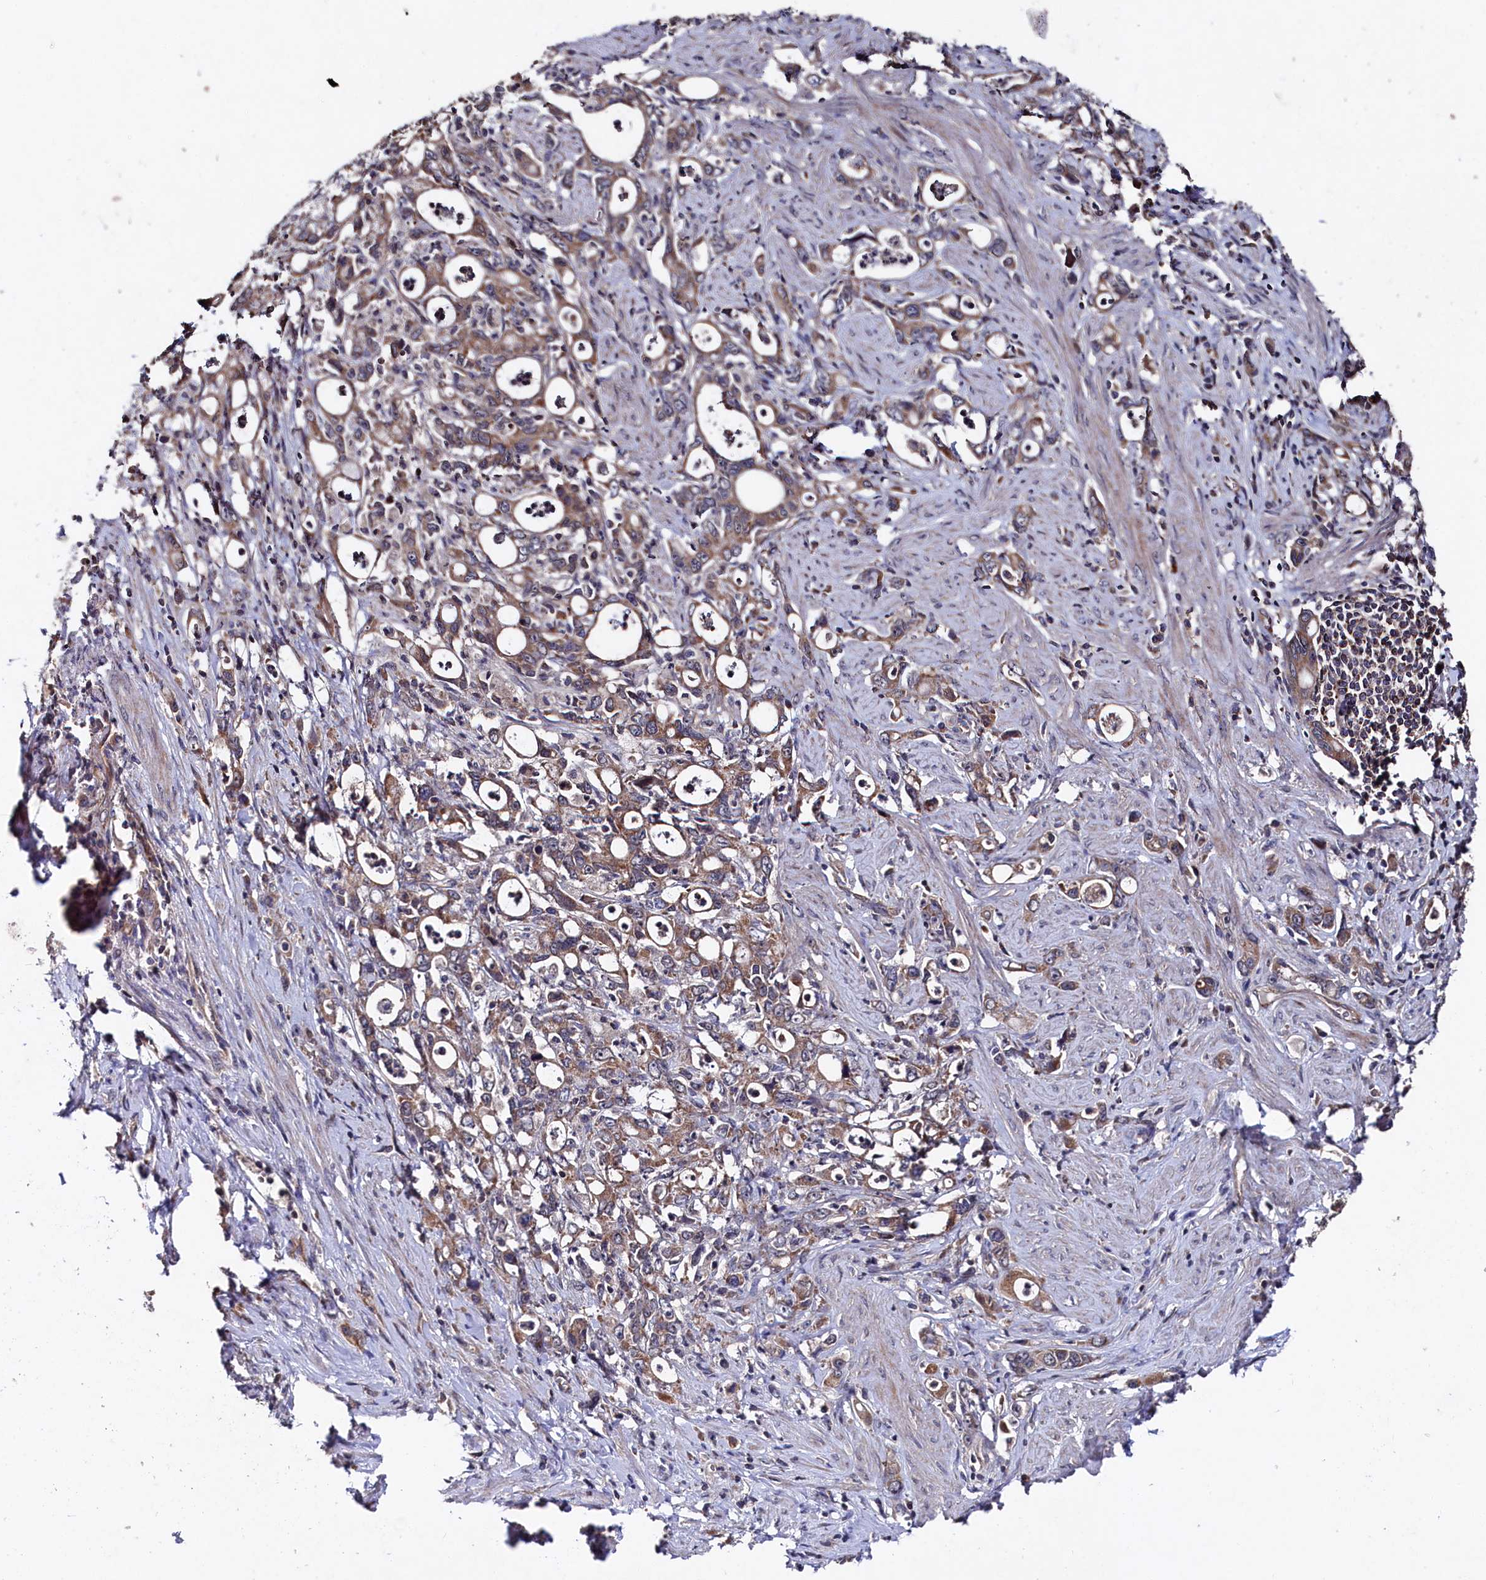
{"staining": {"intensity": "moderate", "quantity": ">75%", "location": "cytoplasmic/membranous"}, "tissue": "stomach cancer", "cell_type": "Tumor cells", "image_type": "cancer", "snomed": [{"axis": "morphology", "description": "Adenocarcinoma, NOS"}, {"axis": "topography", "description": "Stomach, lower"}], "caption": "Protein staining reveals moderate cytoplasmic/membranous expression in about >75% of tumor cells in stomach cancer.", "gene": "SUPV3L1", "patient": {"sex": "female", "age": 43}}